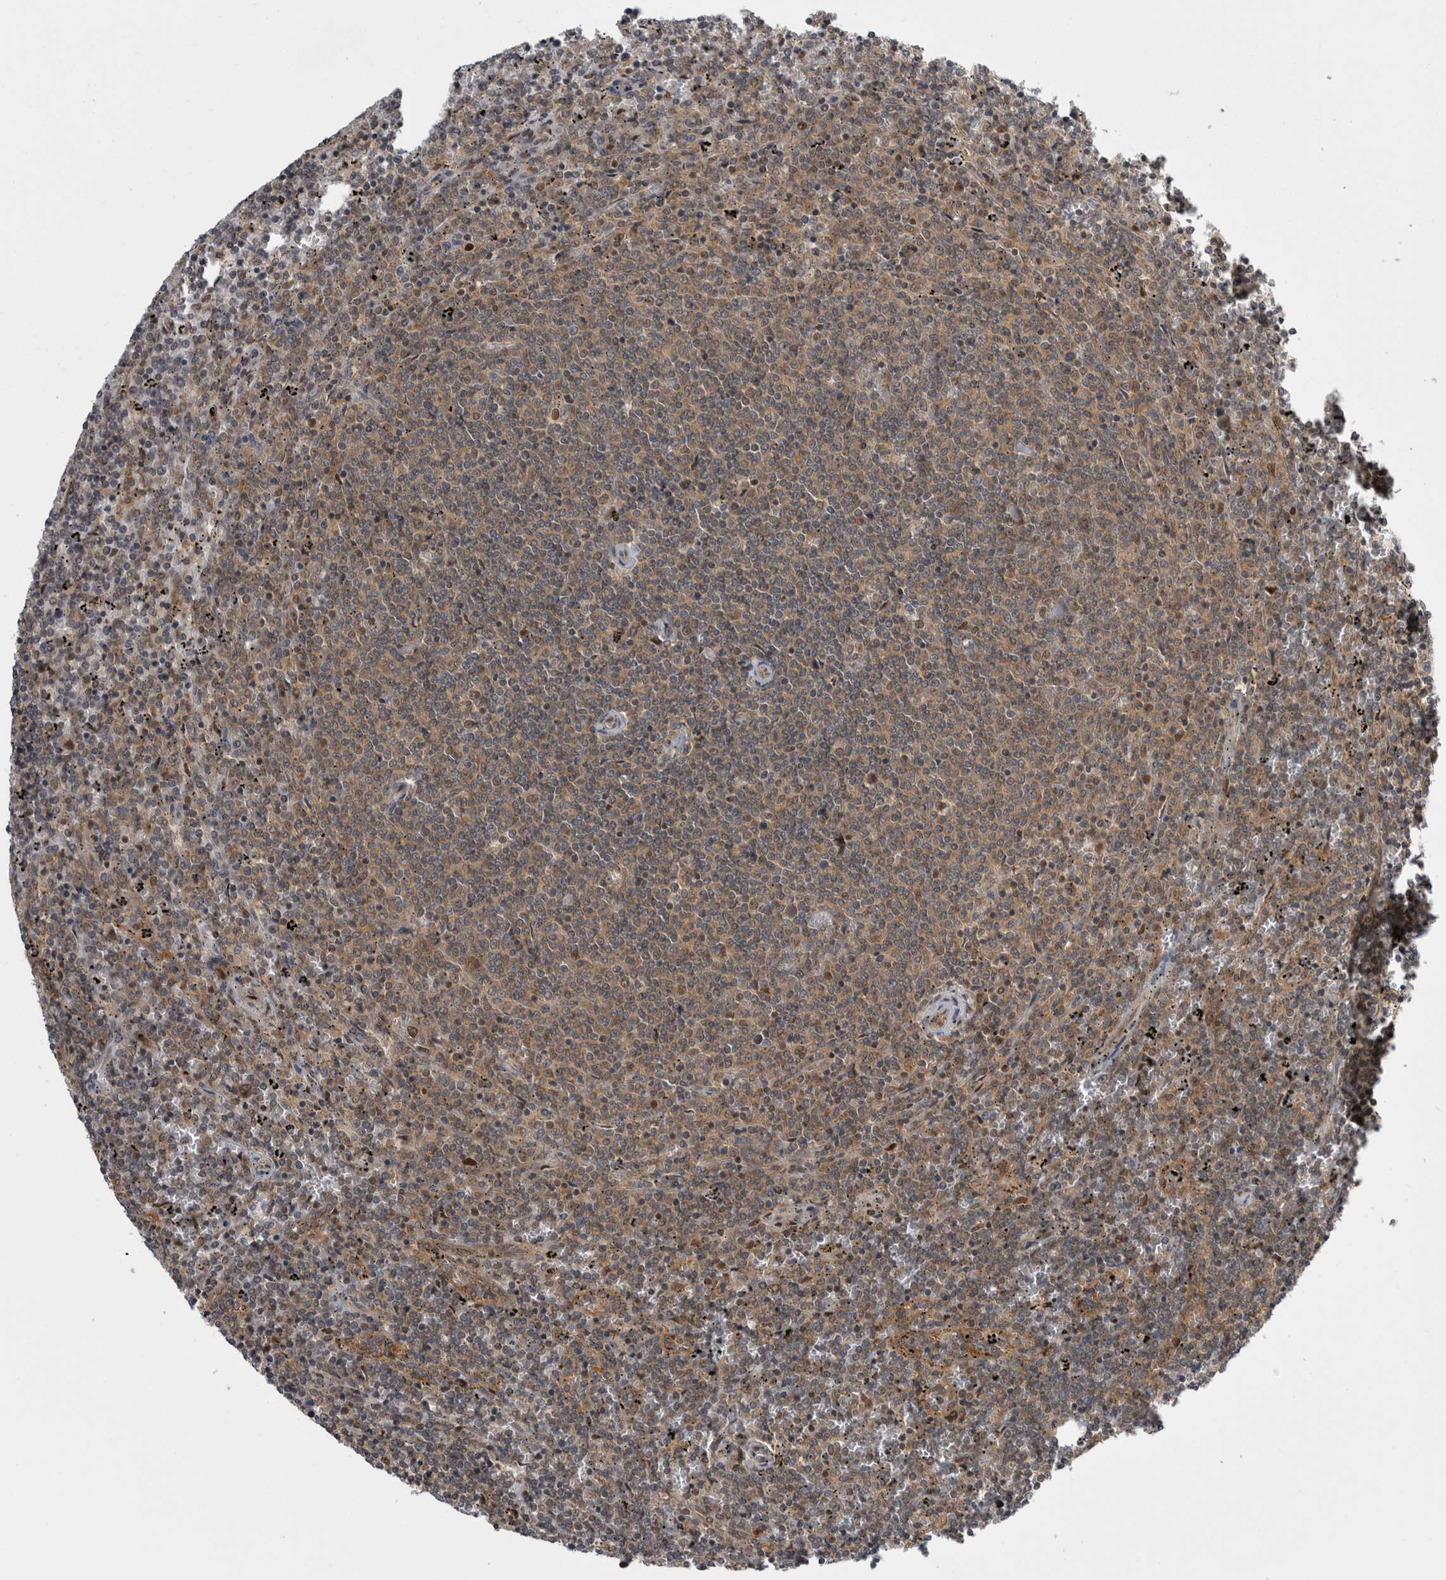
{"staining": {"intensity": "weak", "quantity": ">75%", "location": "cytoplasmic/membranous"}, "tissue": "lymphoma", "cell_type": "Tumor cells", "image_type": "cancer", "snomed": [{"axis": "morphology", "description": "Malignant lymphoma, non-Hodgkin's type, Low grade"}, {"axis": "topography", "description": "Spleen"}], "caption": "Immunohistochemistry image of neoplastic tissue: human lymphoma stained using immunohistochemistry (IHC) demonstrates low levels of weak protein expression localized specifically in the cytoplasmic/membranous of tumor cells, appearing as a cytoplasmic/membranous brown color.", "gene": "PSMB2", "patient": {"sex": "female", "age": 50}}